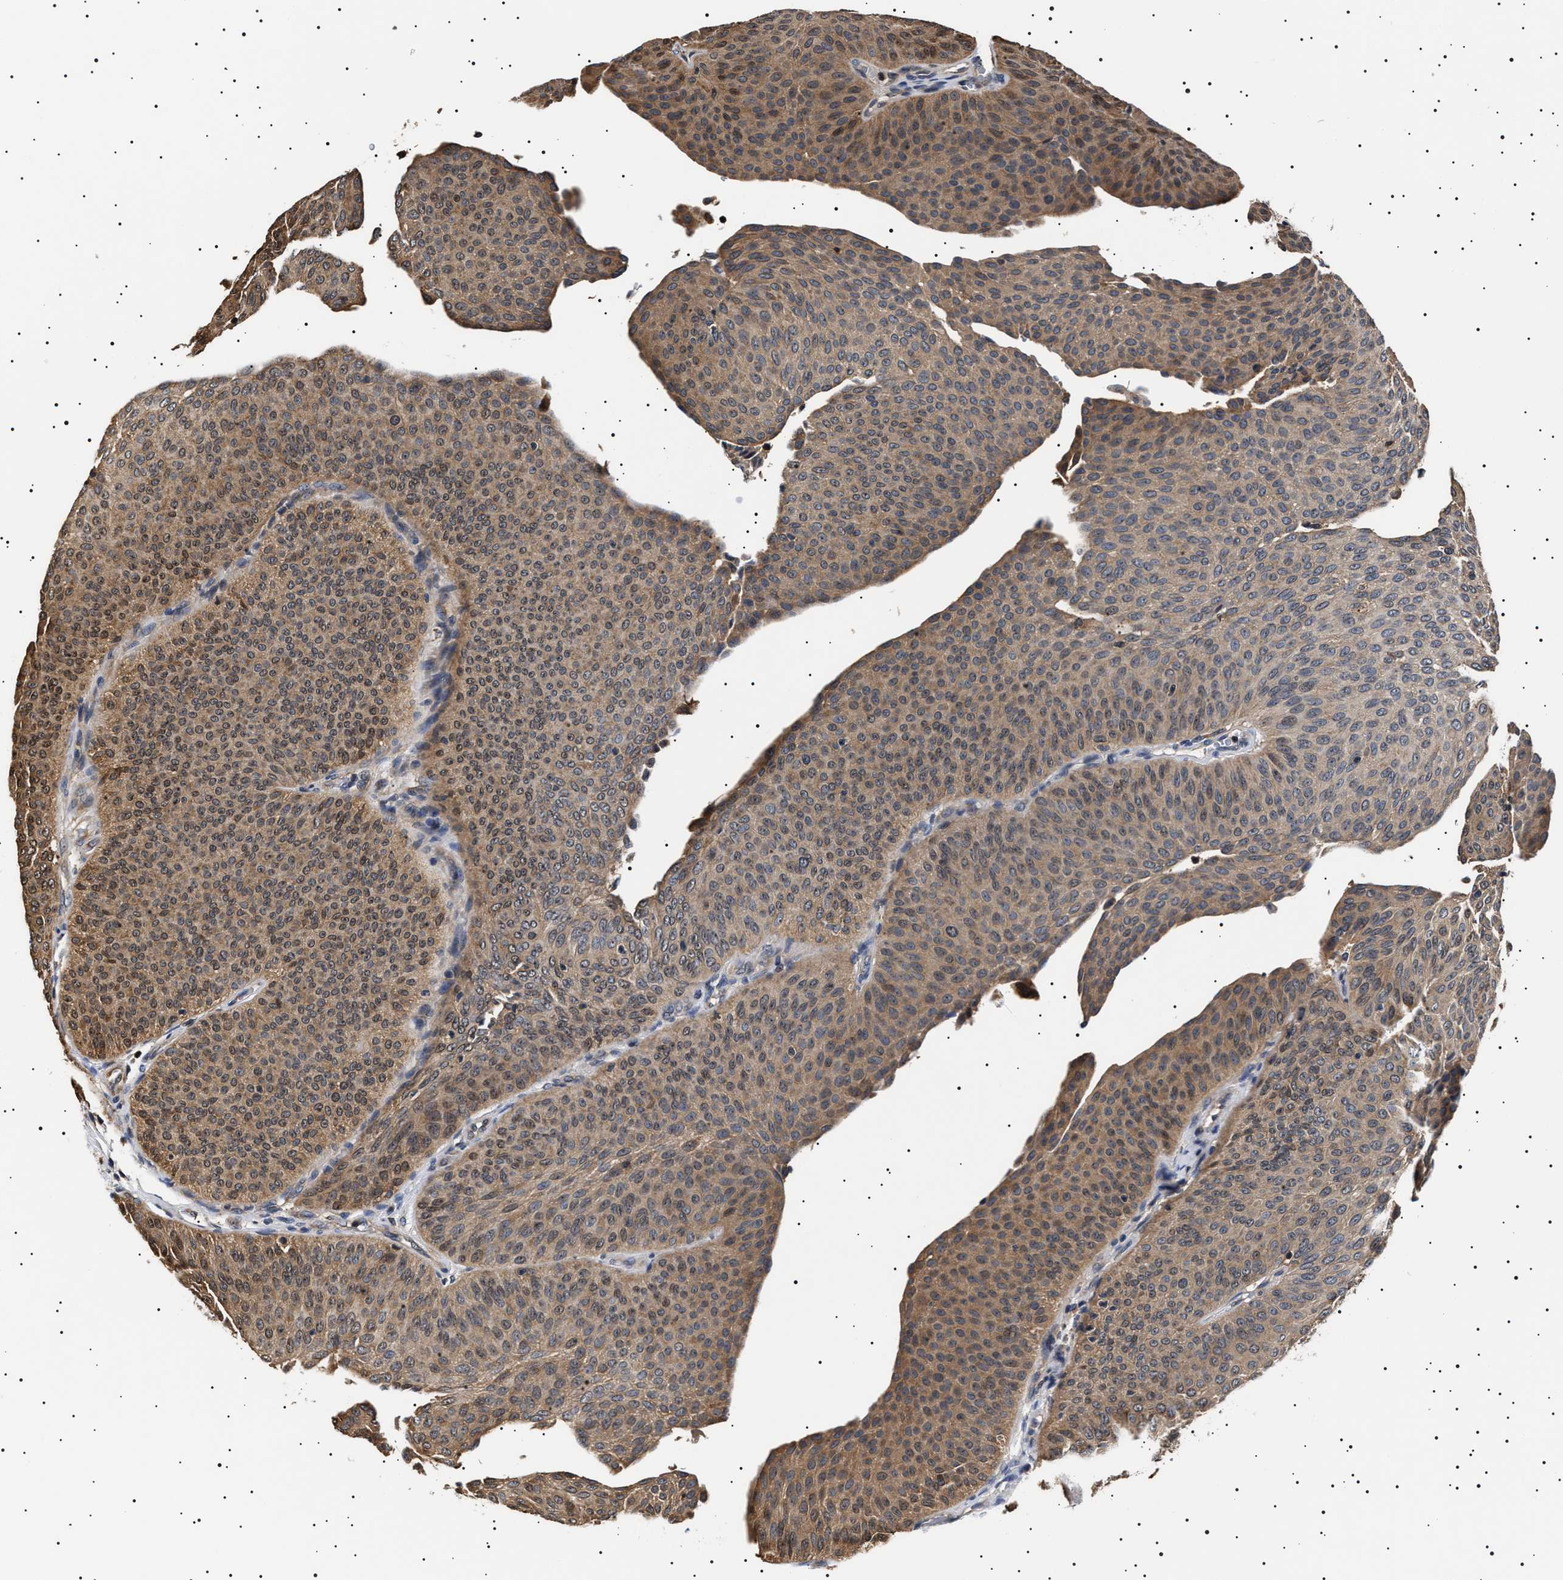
{"staining": {"intensity": "moderate", "quantity": ">75%", "location": "cytoplasmic/membranous,nuclear"}, "tissue": "urothelial cancer", "cell_type": "Tumor cells", "image_type": "cancer", "snomed": [{"axis": "morphology", "description": "Urothelial carcinoma, Low grade"}, {"axis": "topography", "description": "Urinary bladder"}], "caption": "Immunohistochemical staining of urothelial cancer shows medium levels of moderate cytoplasmic/membranous and nuclear positivity in about >75% of tumor cells.", "gene": "SLC4A7", "patient": {"sex": "female", "age": 60}}